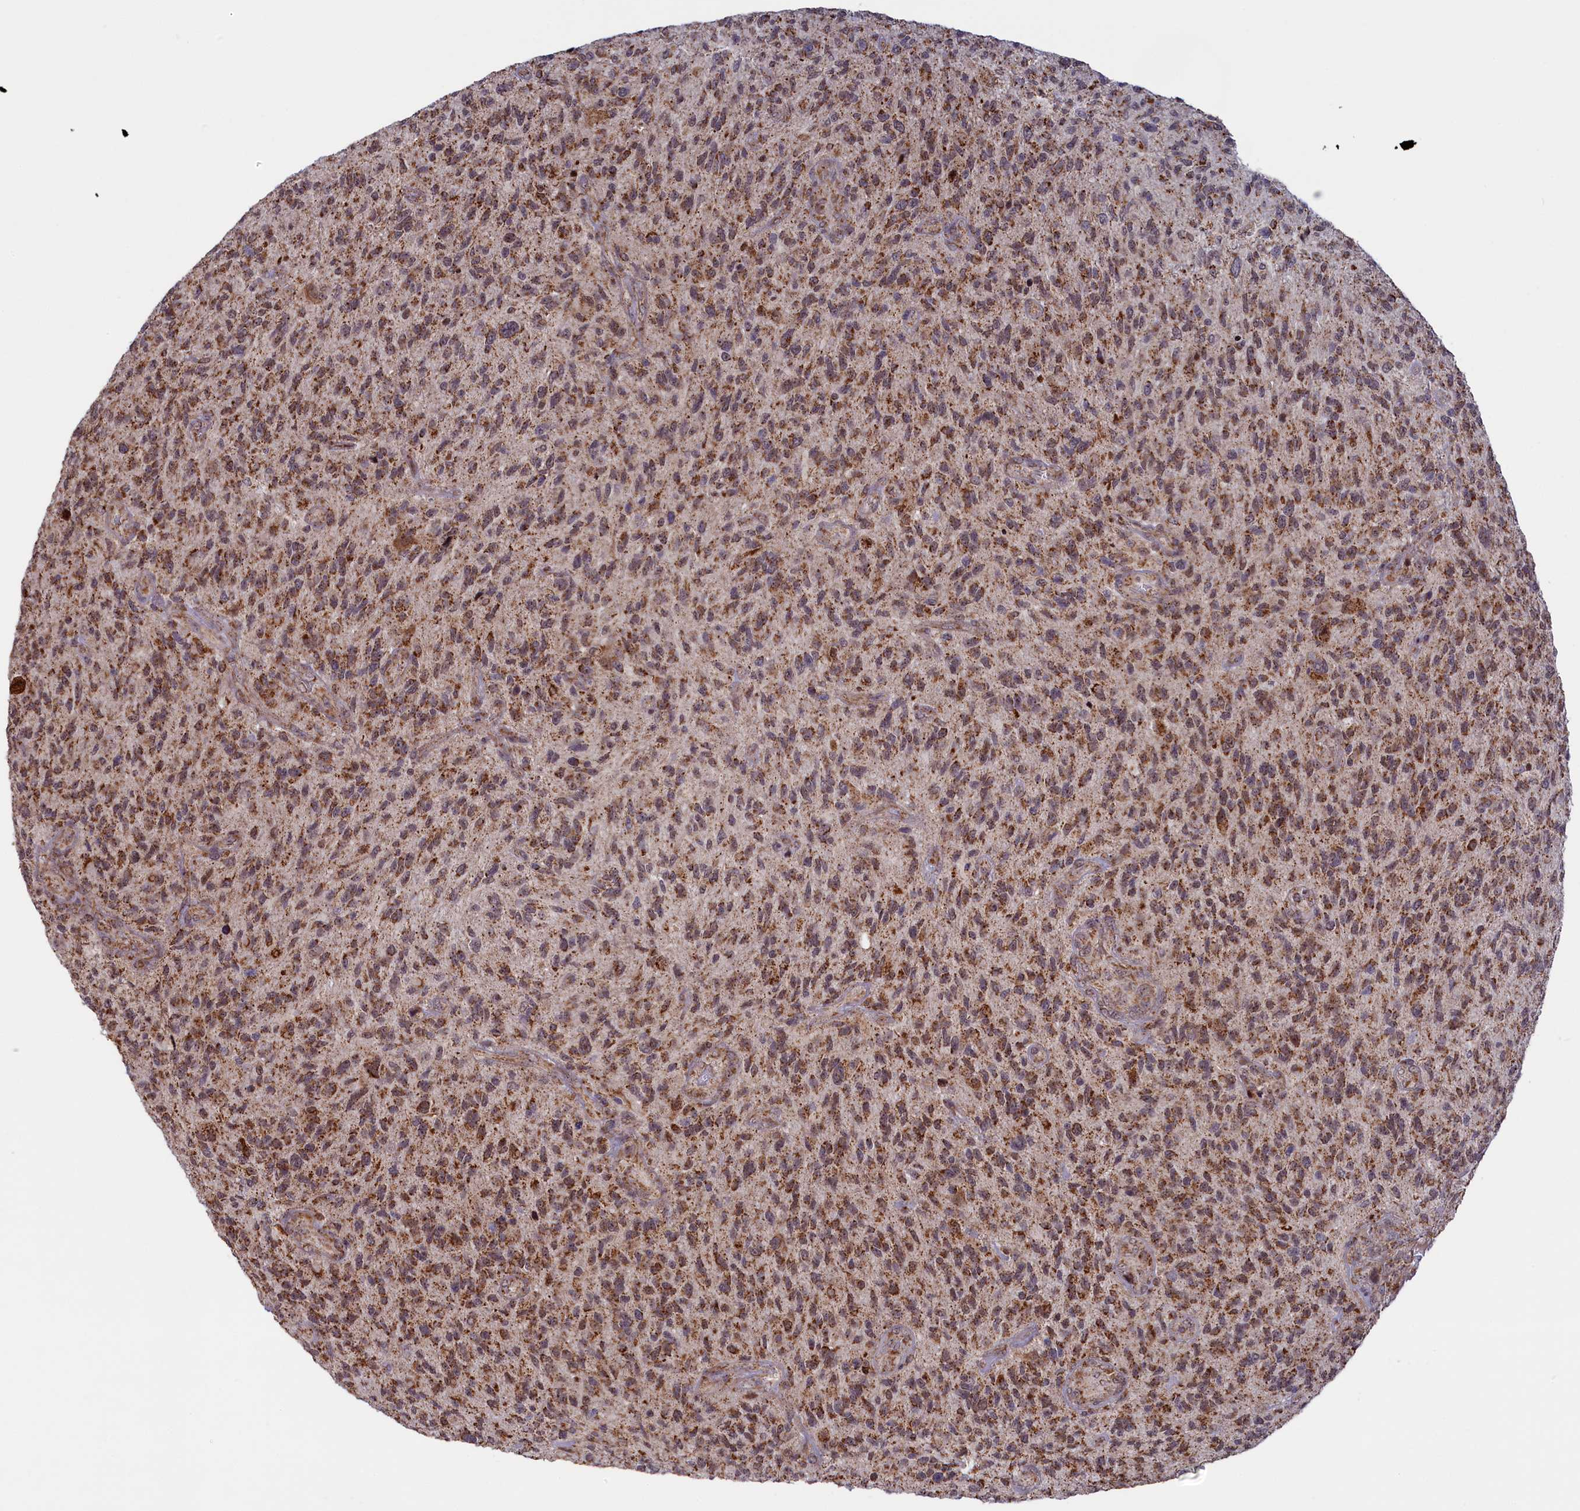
{"staining": {"intensity": "moderate", "quantity": ">75%", "location": "cytoplasmic/membranous"}, "tissue": "glioma", "cell_type": "Tumor cells", "image_type": "cancer", "snomed": [{"axis": "morphology", "description": "Glioma, malignant, High grade"}, {"axis": "topography", "description": "Brain"}], "caption": "A brown stain highlights moderate cytoplasmic/membranous expression of a protein in human glioma tumor cells.", "gene": "DUS3L", "patient": {"sex": "male", "age": 47}}